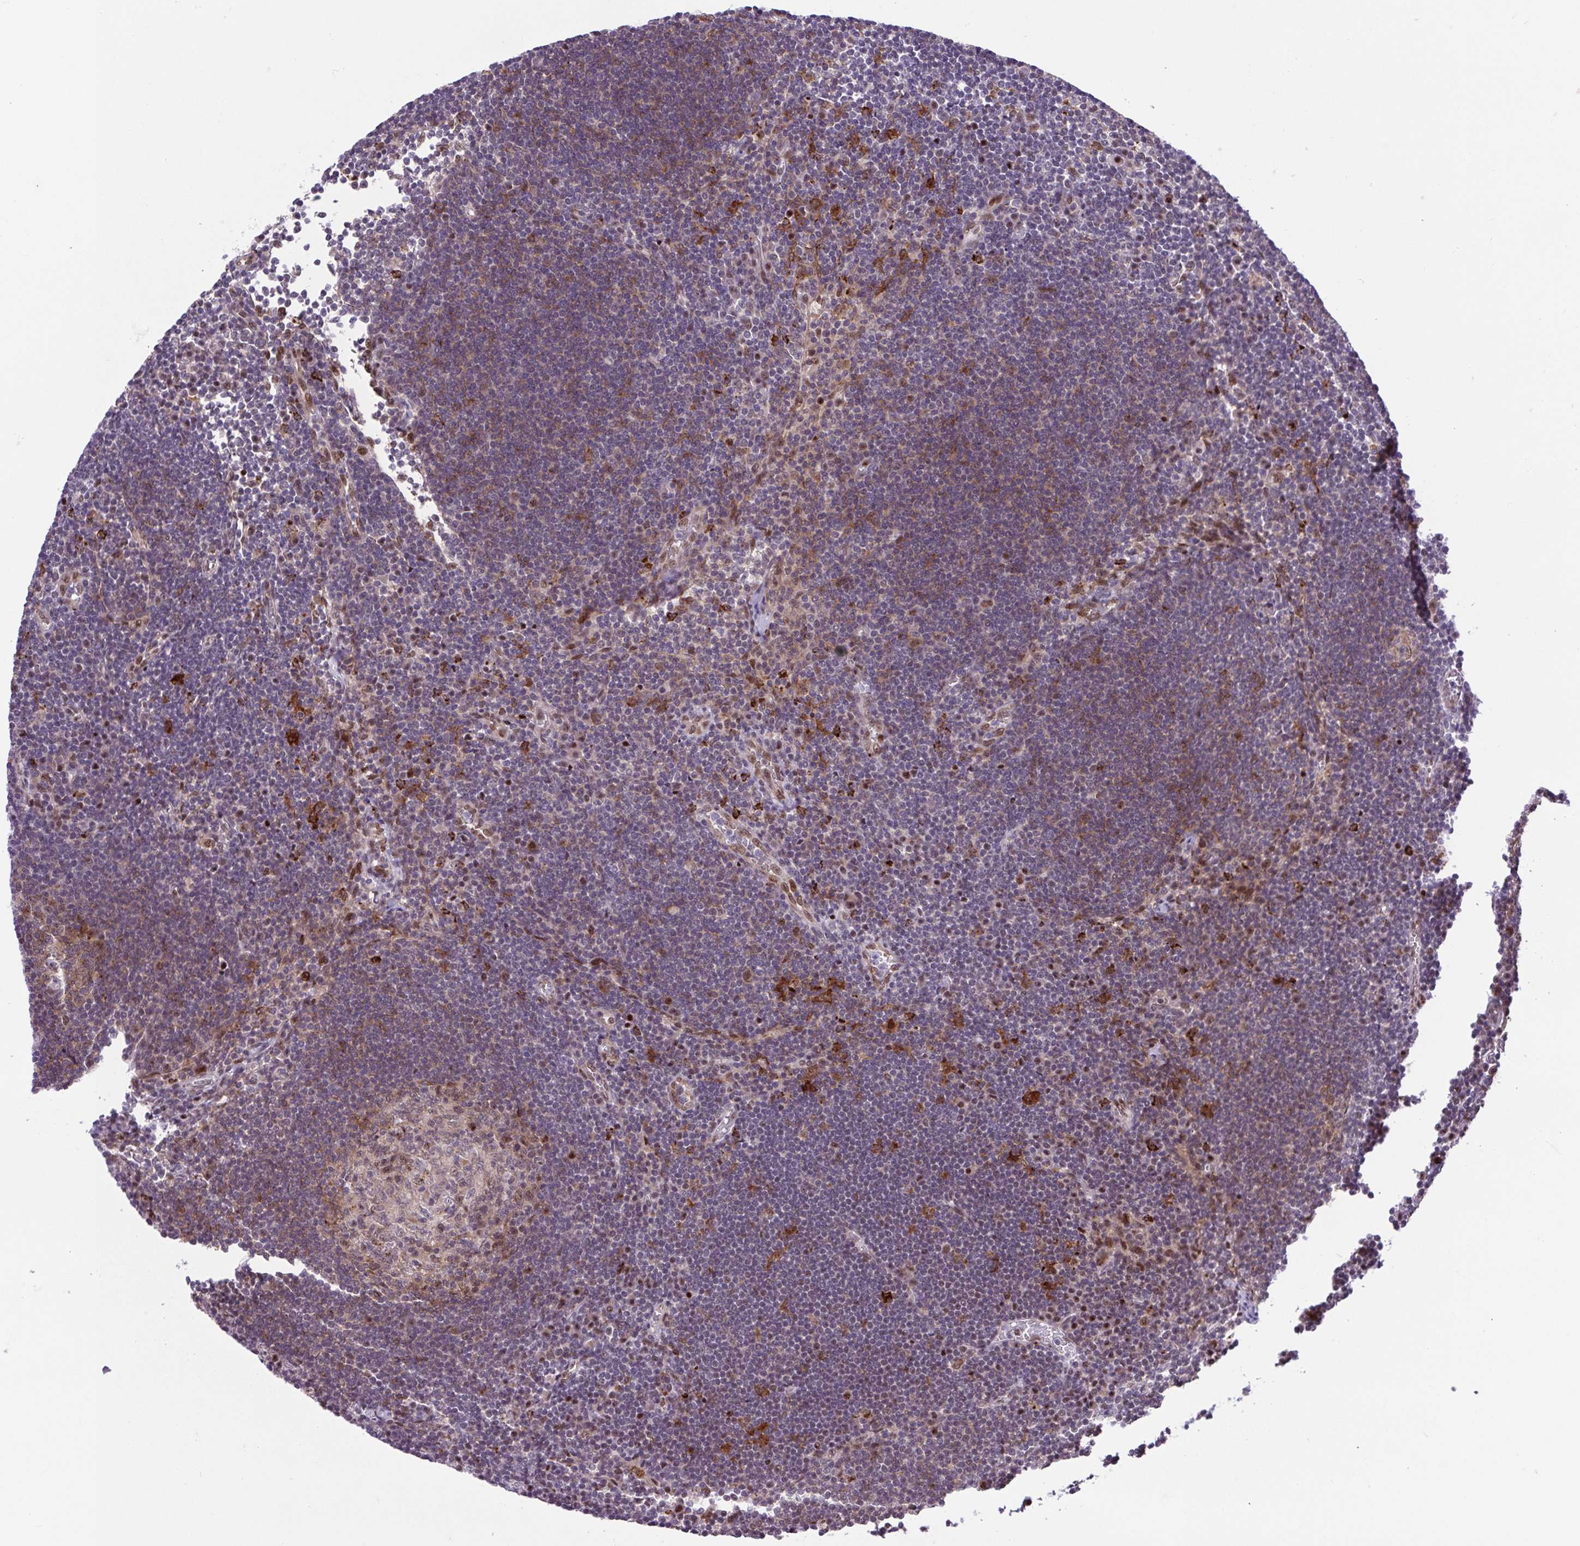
{"staining": {"intensity": "moderate", "quantity": "<25%", "location": "cytoplasmic/membranous,nuclear"}, "tissue": "lymph node", "cell_type": "Germinal center cells", "image_type": "normal", "snomed": [{"axis": "morphology", "description": "Normal tissue, NOS"}, {"axis": "topography", "description": "Lymph node"}], "caption": "DAB (3,3'-diaminobenzidine) immunohistochemical staining of unremarkable human lymph node displays moderate cytoplasmic/membranous,nuclear protein positivity in approximately <25% of germinal center cells.", "gene": "ERG", "patient": {"sex": "male", "age": 67}}